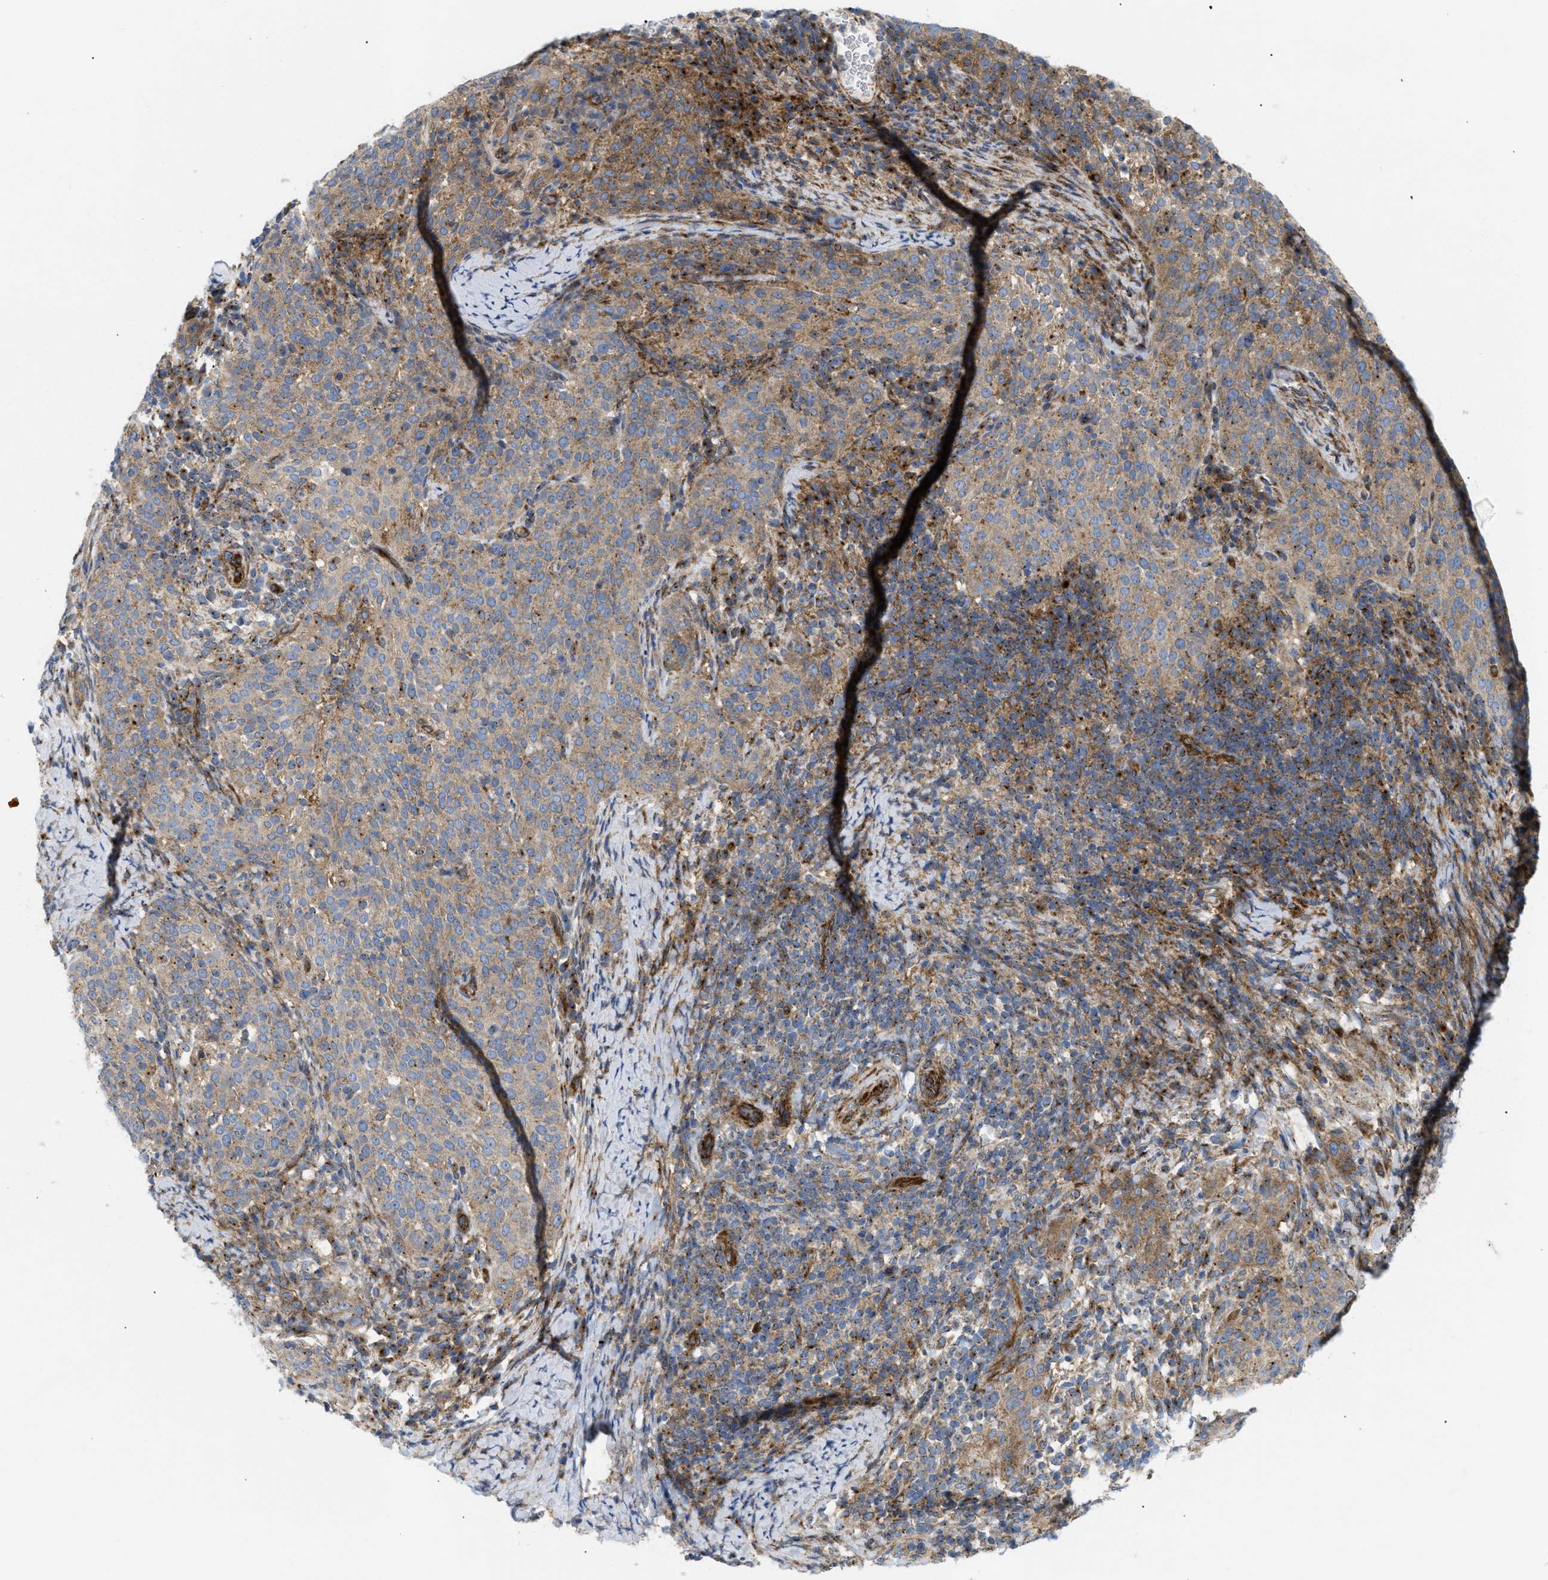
{"staining": {"intensity": "moderate", "quantity": "25%-75%", "location": "cytoplasmic/membranous"}, "tissue": "cervical cancer", "cell_type": "Tumor cells", "image_type": "cancer", "snomed": [{"axis": "morphology", "description": "Squamous cell carcinoma, NOS"}, {"axis": "topography", "description": "Cervix"}], "caption": "This is a histology image of IHC staining of squamous cell carcinoma (cervical), which shows moderate staining in the cytoplasmic/membranous of tumor cells.", "gene": "DCTN4", "patient": {"sex": "female", "age": 51}}